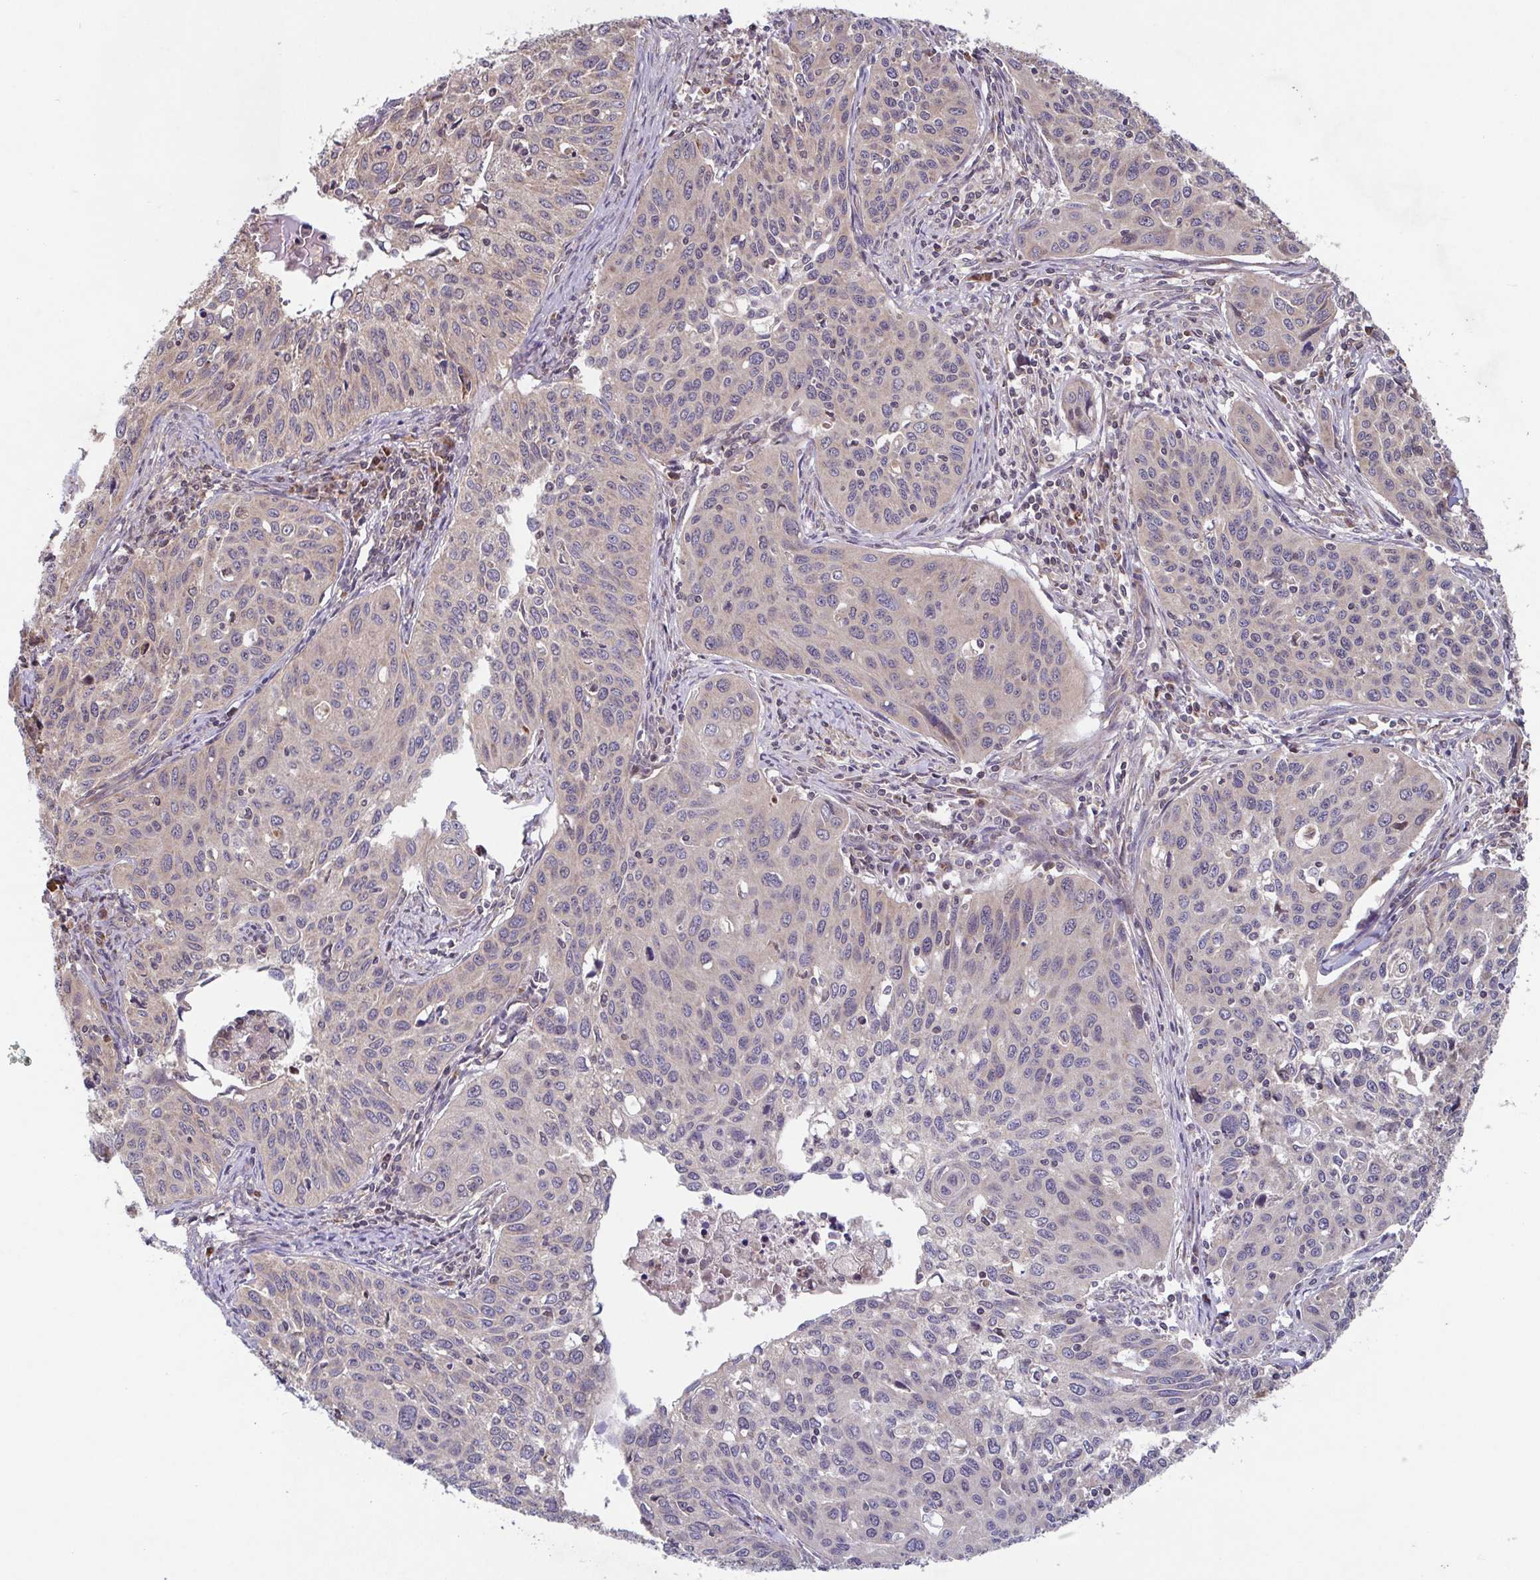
{"staining": {"intensity": "weak", "quantity": "<25%", "location": "cytoplasmic/membranous"}, "tissue": "cervical cancer", "cell_type": "Tumor cells", "image_type": "cancer", "snomed": [{"axis": "morphology", "description": "Squamous cell carcinoma, NOS"}, {"axis": "topography", "description": "Cervix"}], "caption": "Tumor cells are negative for protein expression in human cervical cancer.", "gene": "COPB1", "patient": {"sex": "female", "age": 31}}